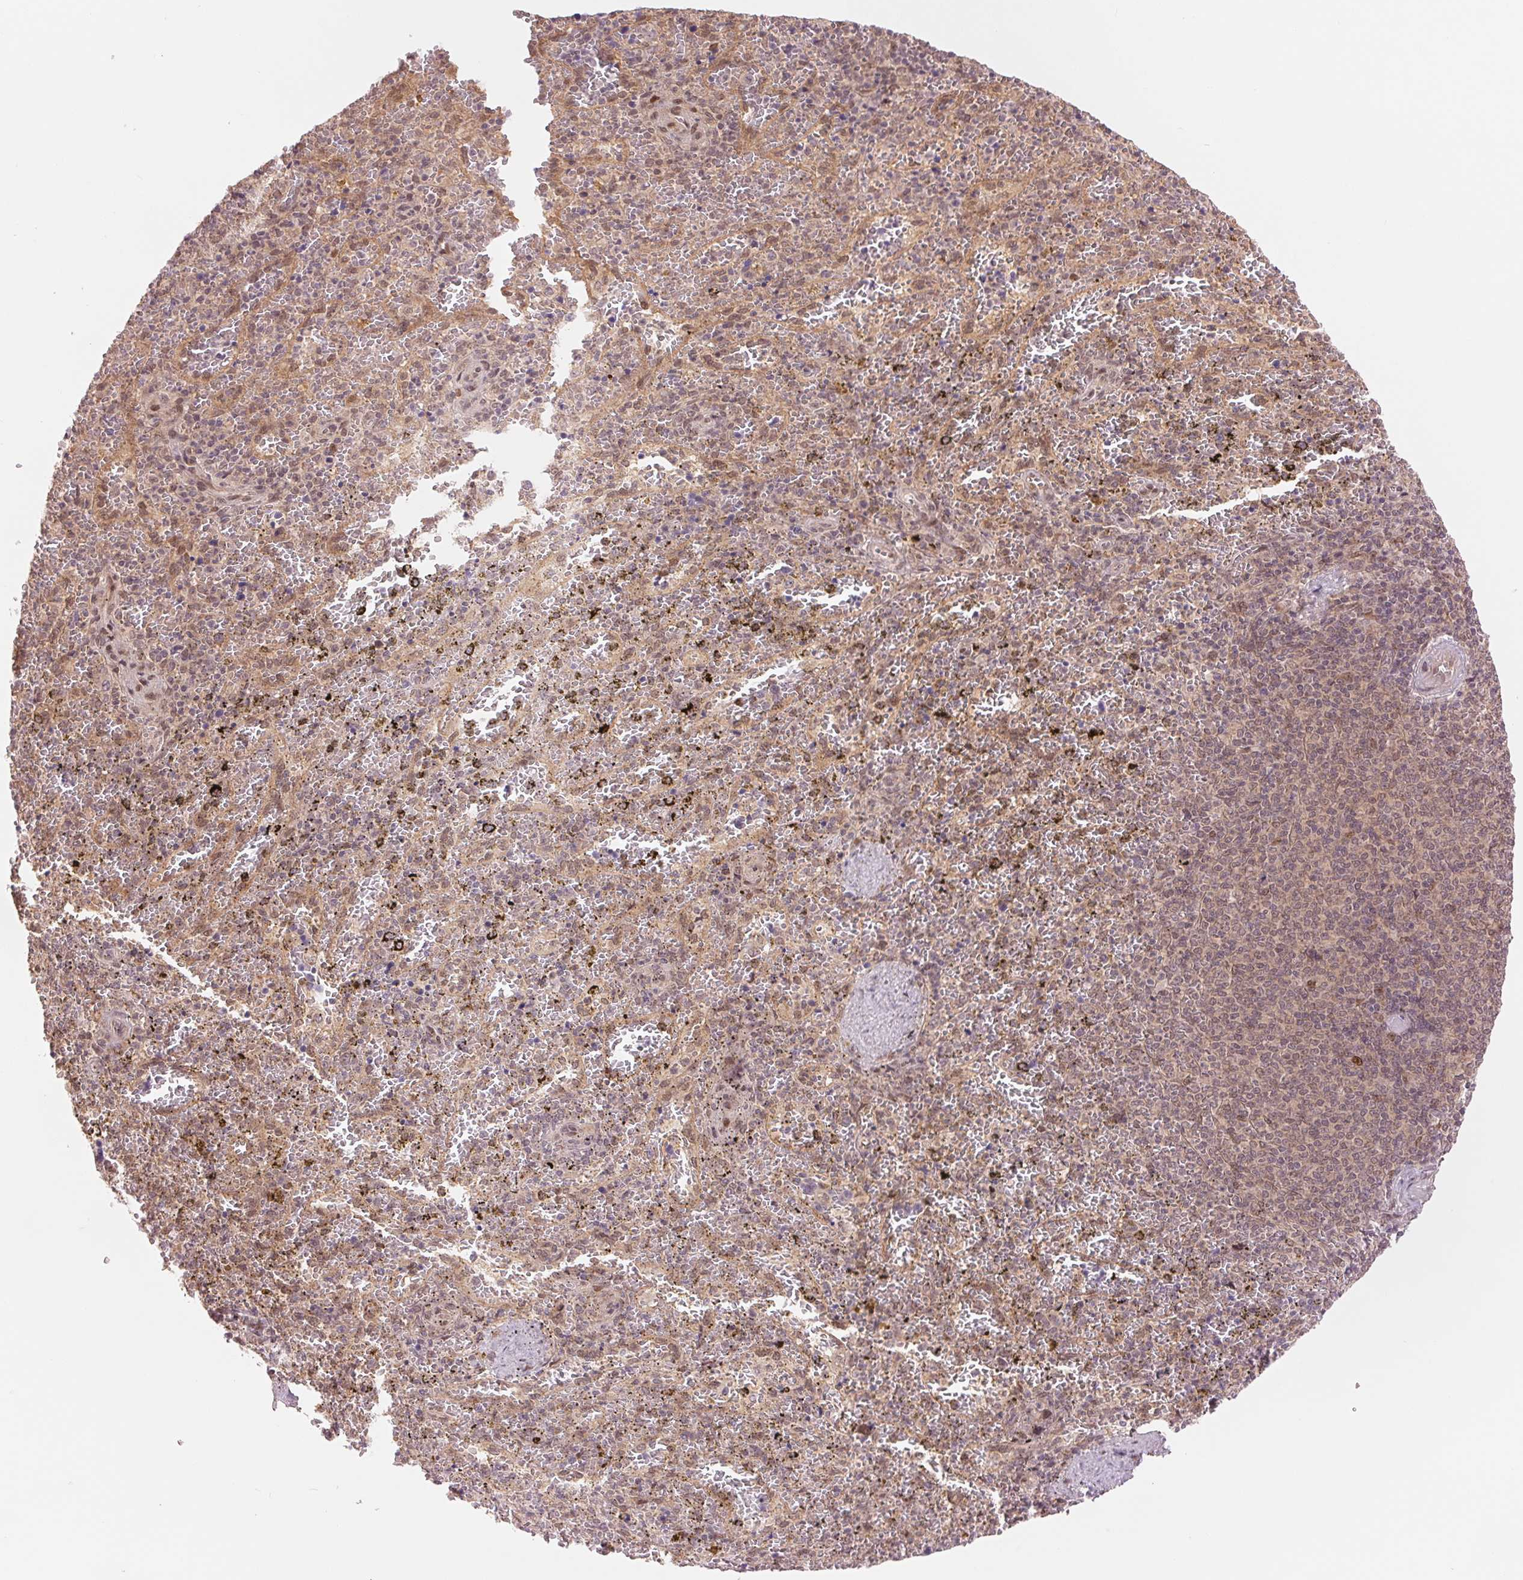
{"staining": {"intensity": "weak", "quantity": "<25%", "location": "nuclear"}, "tissue": "spleen", "cell_type": "Cells in red pulp", "image_type": "normal", "snomed": [{"axis": "morphology", "description": "Normal tissue, NOS"}, {"axis": "topography", "description": "Spleen"}], "caption": "High magnification brightfield microscopy of benign spleen stained with DAB (brown) and counterstained with hematoxylin (blue): cells in red pulp show no significant expression. (Brightfield microscopy of DAB (3,3'-diaminobenzidine) immunohistochemistry at high magnification).", "gene": "ERI3", "patient": {"sex": "female", "age": 50}}